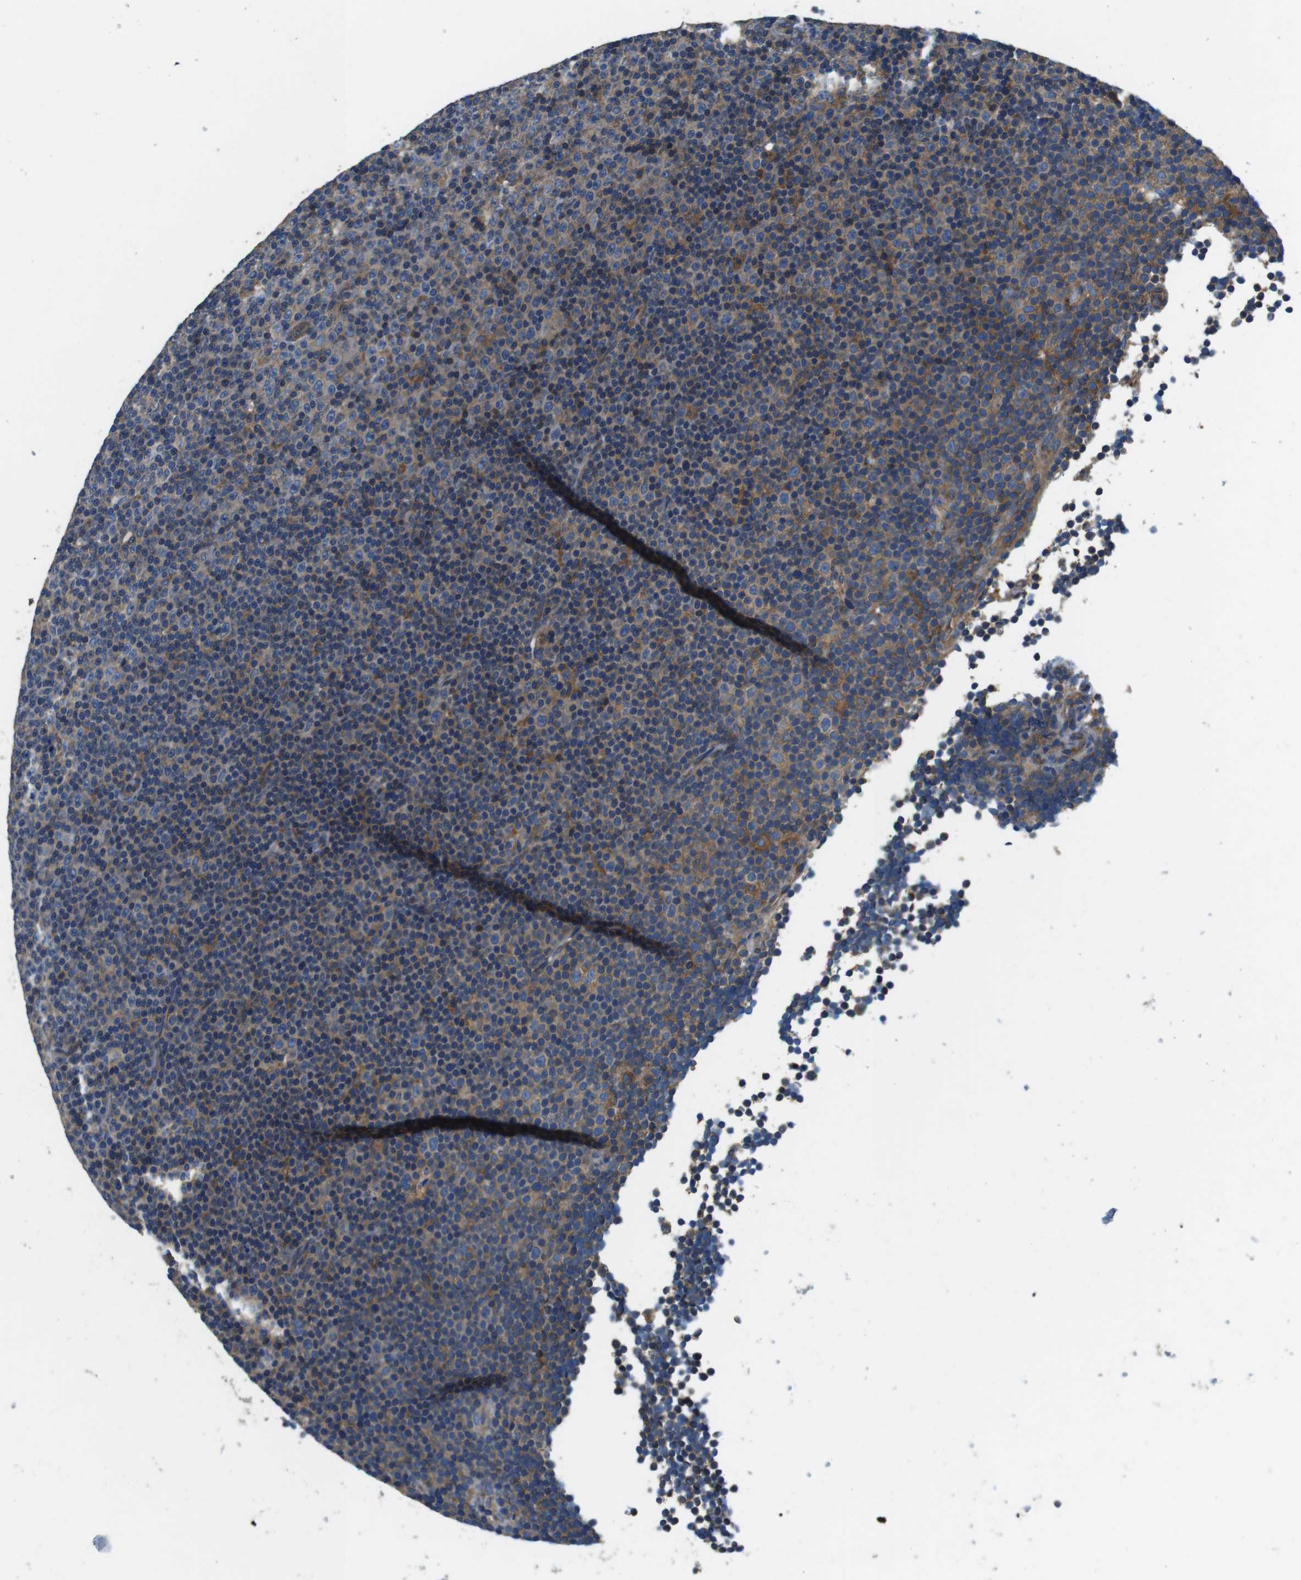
{"staining": {"intensity": "moderate", "quantity": "<25%", "location": "cytoplasmic/membranous"}, "tissue": "lymphoma", "cell_type": "Tumor cells", "image_type": "cancer", "snomed": [{"axis": "morphology", "description": "Malignant lymphoma, non-Hodgkin's type, Low grade"}, {"axis": "topography", "description": "Lymph node"}], "caption": "DAB immunohistochemical staining of lymphoma shows moderate cytoplasmic/membranous protein expression in approximately <25% of tumor cells.", "gene": "DENND4C", "patient": {"sex": "female", "age": 67}}